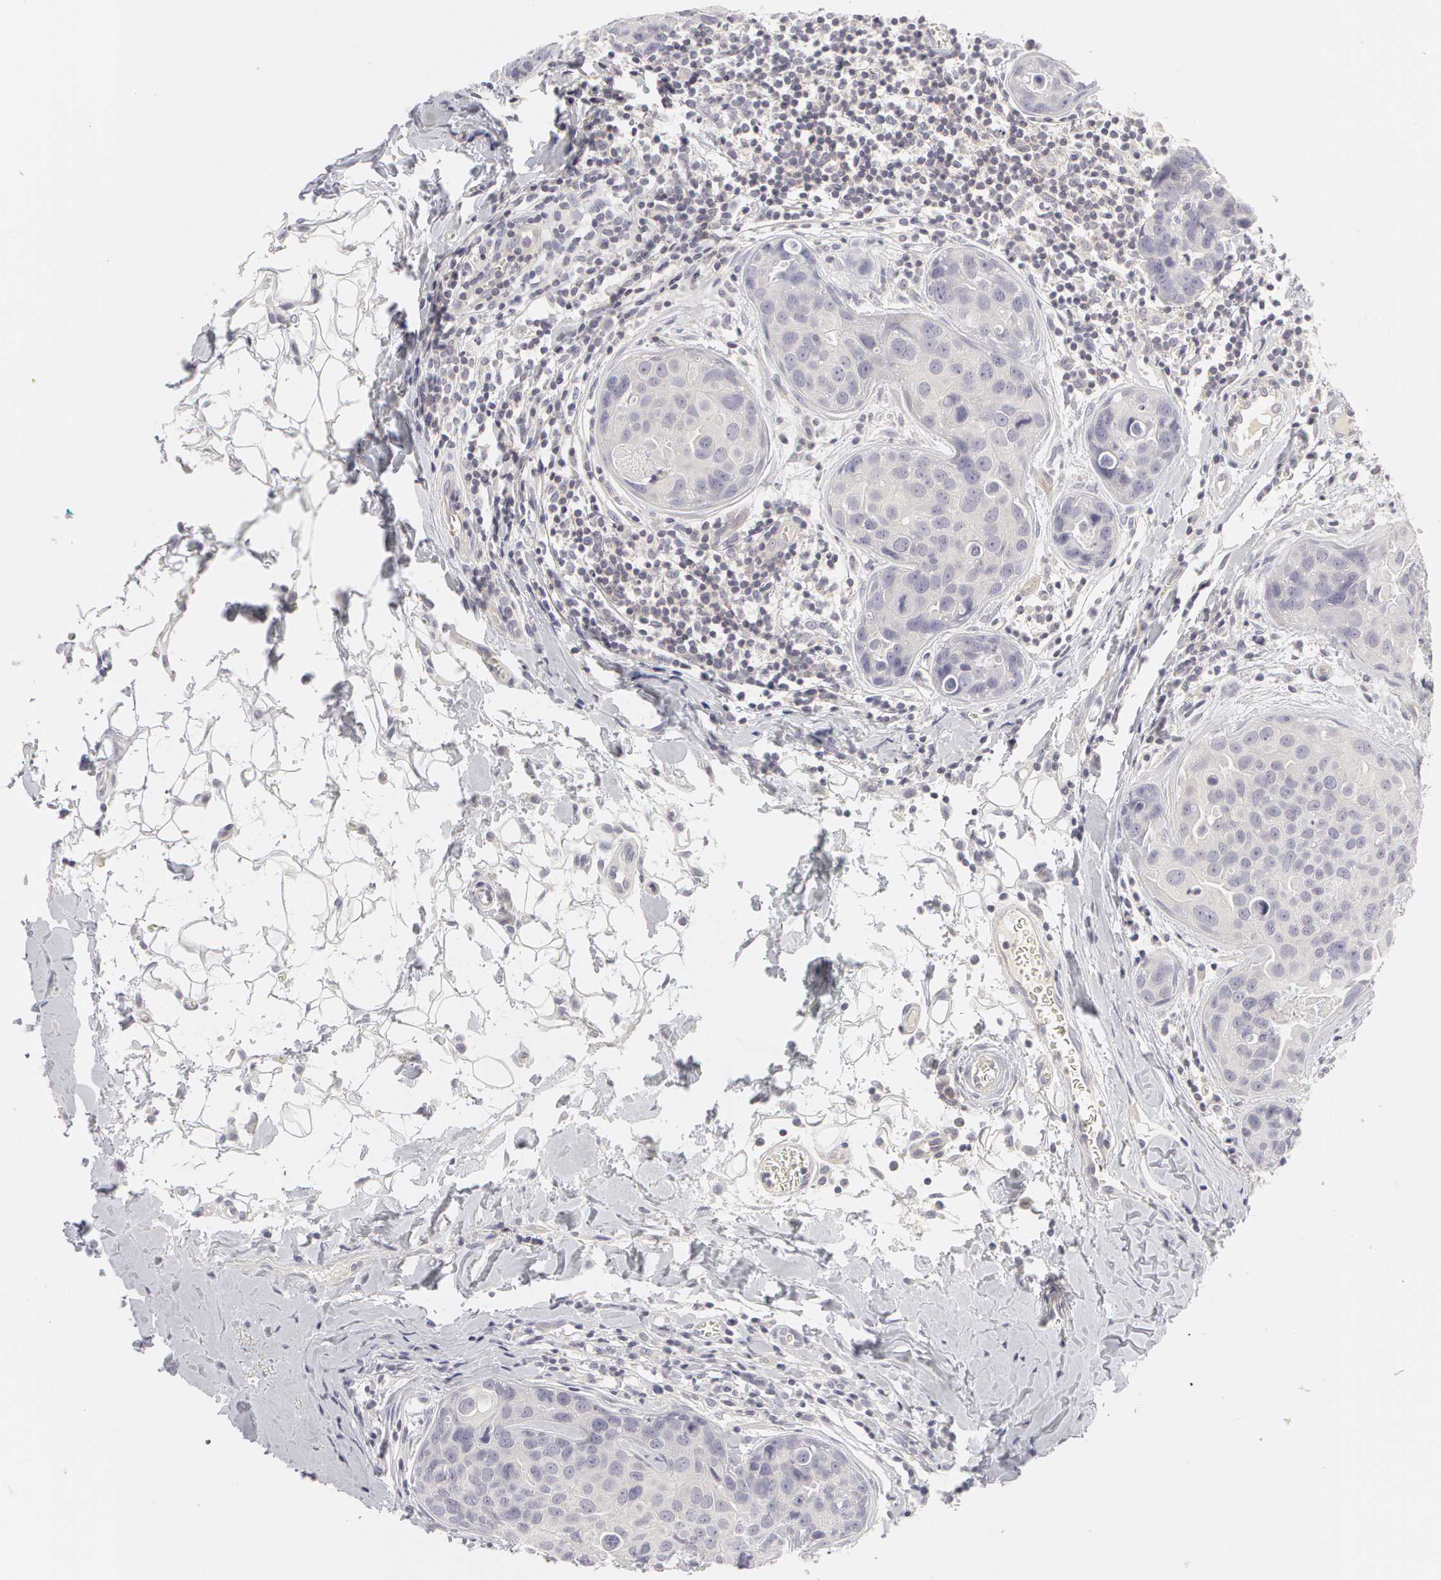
{"staining": {"intensity": "negative", "quantity": "none", "location": "none"}, "tissue": "breast cancer", "cell_type": "Tumor cells", "image_type": "cancer", "snomed": [{"axis": "morphology", "description": "Duct carcinoma"}, {"axis": "topography", "description": "Breast"}], "caption": "This is an IHC histopathology image of human breast invasive ductal carcinoma. There is no positivity in tumor cells.", "gene": "ABCB1", "patient": {"sex": "female", "age": 24}}